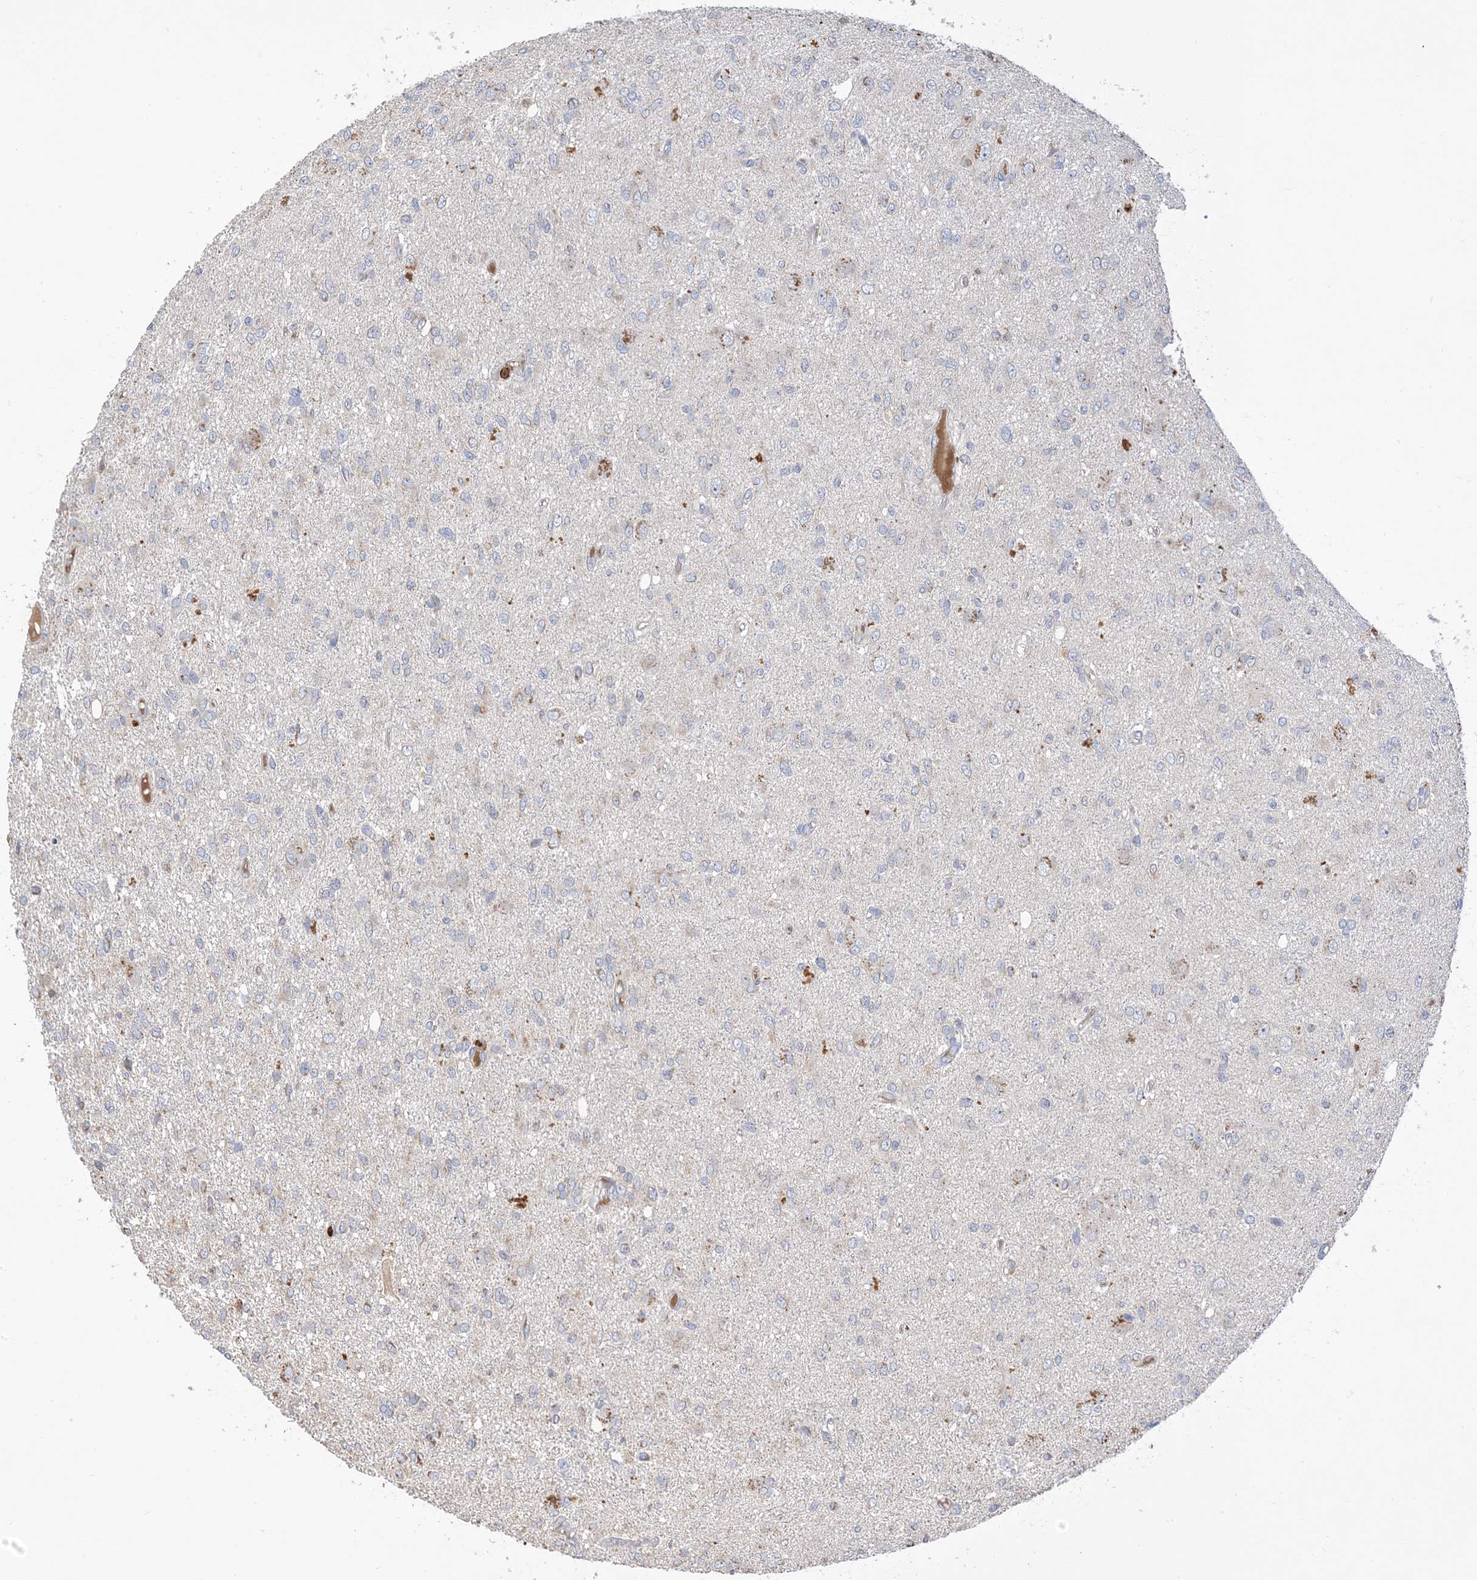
{"staining": {"intensity": "negative", "quantity": "none", "location": "none"}, "tissue": "glioma", "cell_type": "Tumor cells", "image_type": "cancer", "snomed": [{"axis": "morphology", "description": "Glioma, malignant, High grade"}, {"axis": "topography", "description": "Brain"}], "caption": "This photomicrograph is of malignant glioma (high-grade) stained with immunohistochemistry to label a protein in brown with the nuclei are counter-stained blue. There is no staining in tumor cells.", "gene": "DPP9", "patient": {"sex": "female", "age": 59}}